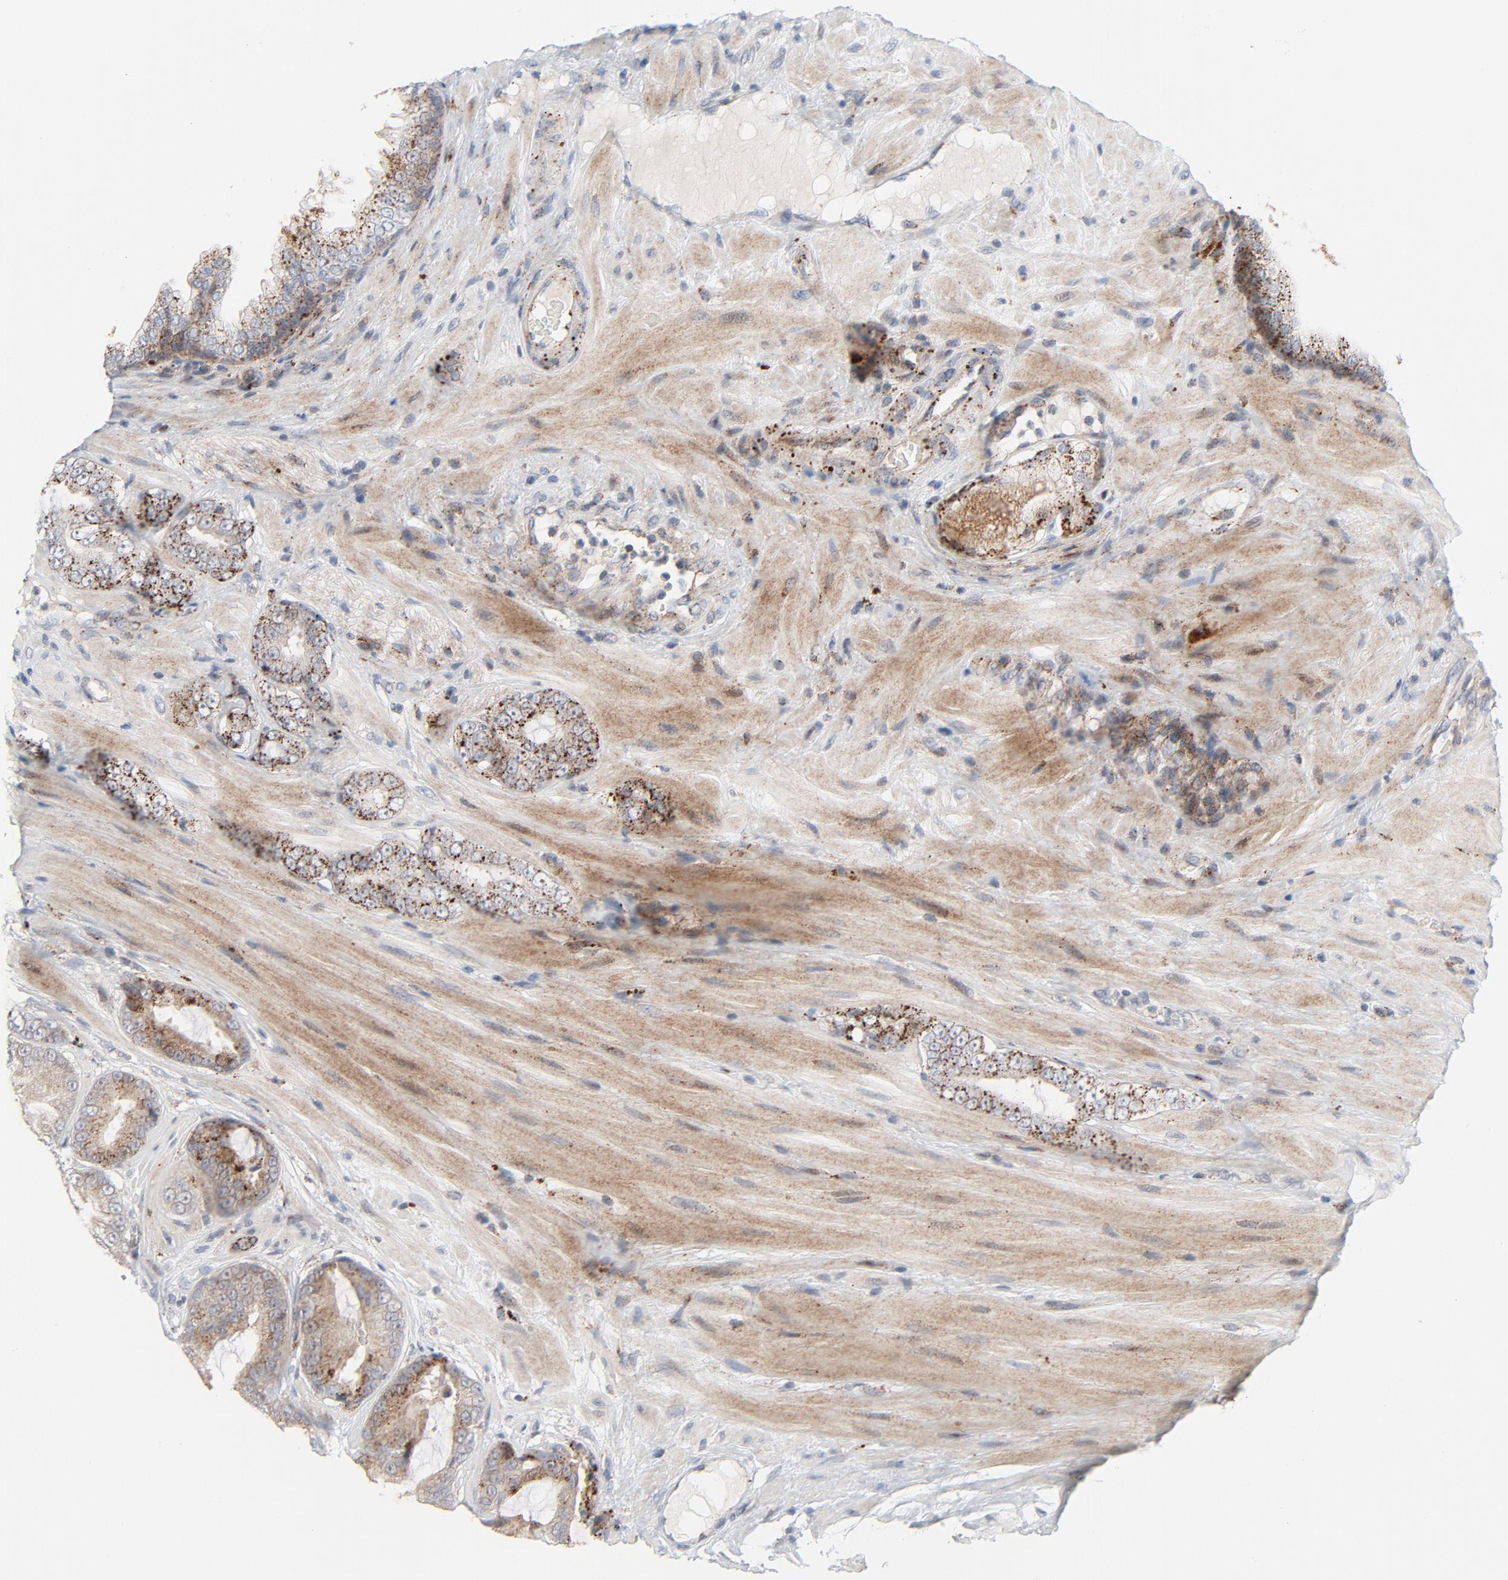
{"staining": {"intensity": "strong", "quantity": "25%-75%", "location": "cytoplasmic/membranous"}, "tissue": "prostate cancer", "cell_type": "Tumor cells", "image_type": "cancer", "snomed": [{"axis": "morphology", "description": "Adenocarcinoma, Medium grade"}, {"axis": "topography", "description": "Prostate"}], "caption": "Tumor cells show high levels of strong cytoplasmic/membranous positivity in approximately 25%-75% of cells in medium-grade adenocarcinoma (prostate). (brown staining indicates protein expression, while blue staining denotes nuclei).", "gene": "AKT2", "patient": {"sex": "male", "age": 53}}